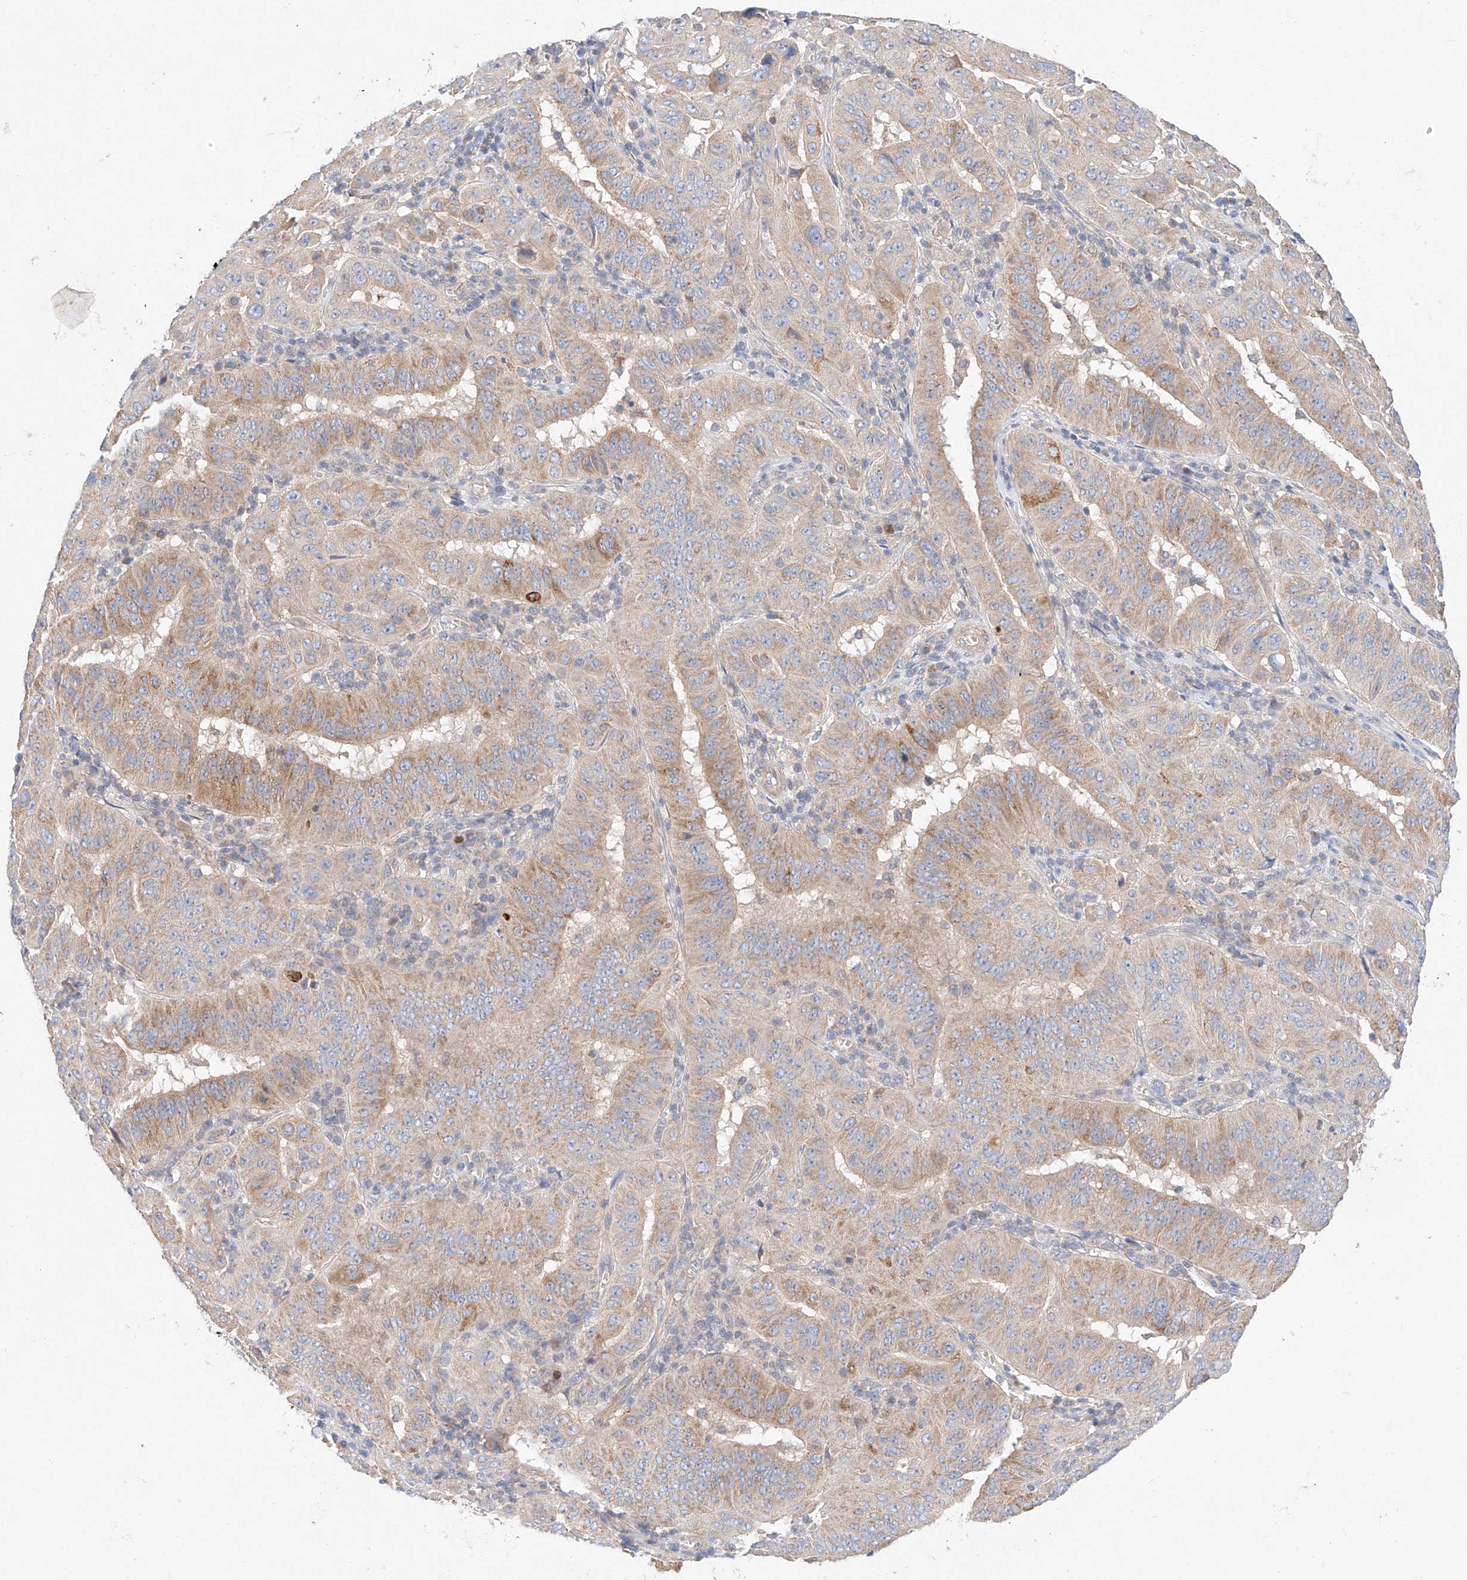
{"staining": {"intensity": "moderate", "quantity": "25%-75%", "location": "cytoplasmic/membranous"}, "tissue": "pancreatic cancer", "cell_type": "Tumor cells", "image_type": "cancer", "snomed": [{"axis": "morphology", "description": "Adenocarcinoma, NOS"}, {"axis": "topography", "description": "Pancreas"}], "caption": "A brown stain labels moderate cytoplasmic/membranous expression of a protein in adenocarcinoma (pancreatic) tumor cells. Using DAB (brown) and hematoxylin (blue) stains, captured at high magnification using brightfield microscopy.", "gene": "C6orf118", "patient": {"sex": "male", "age": 63}}